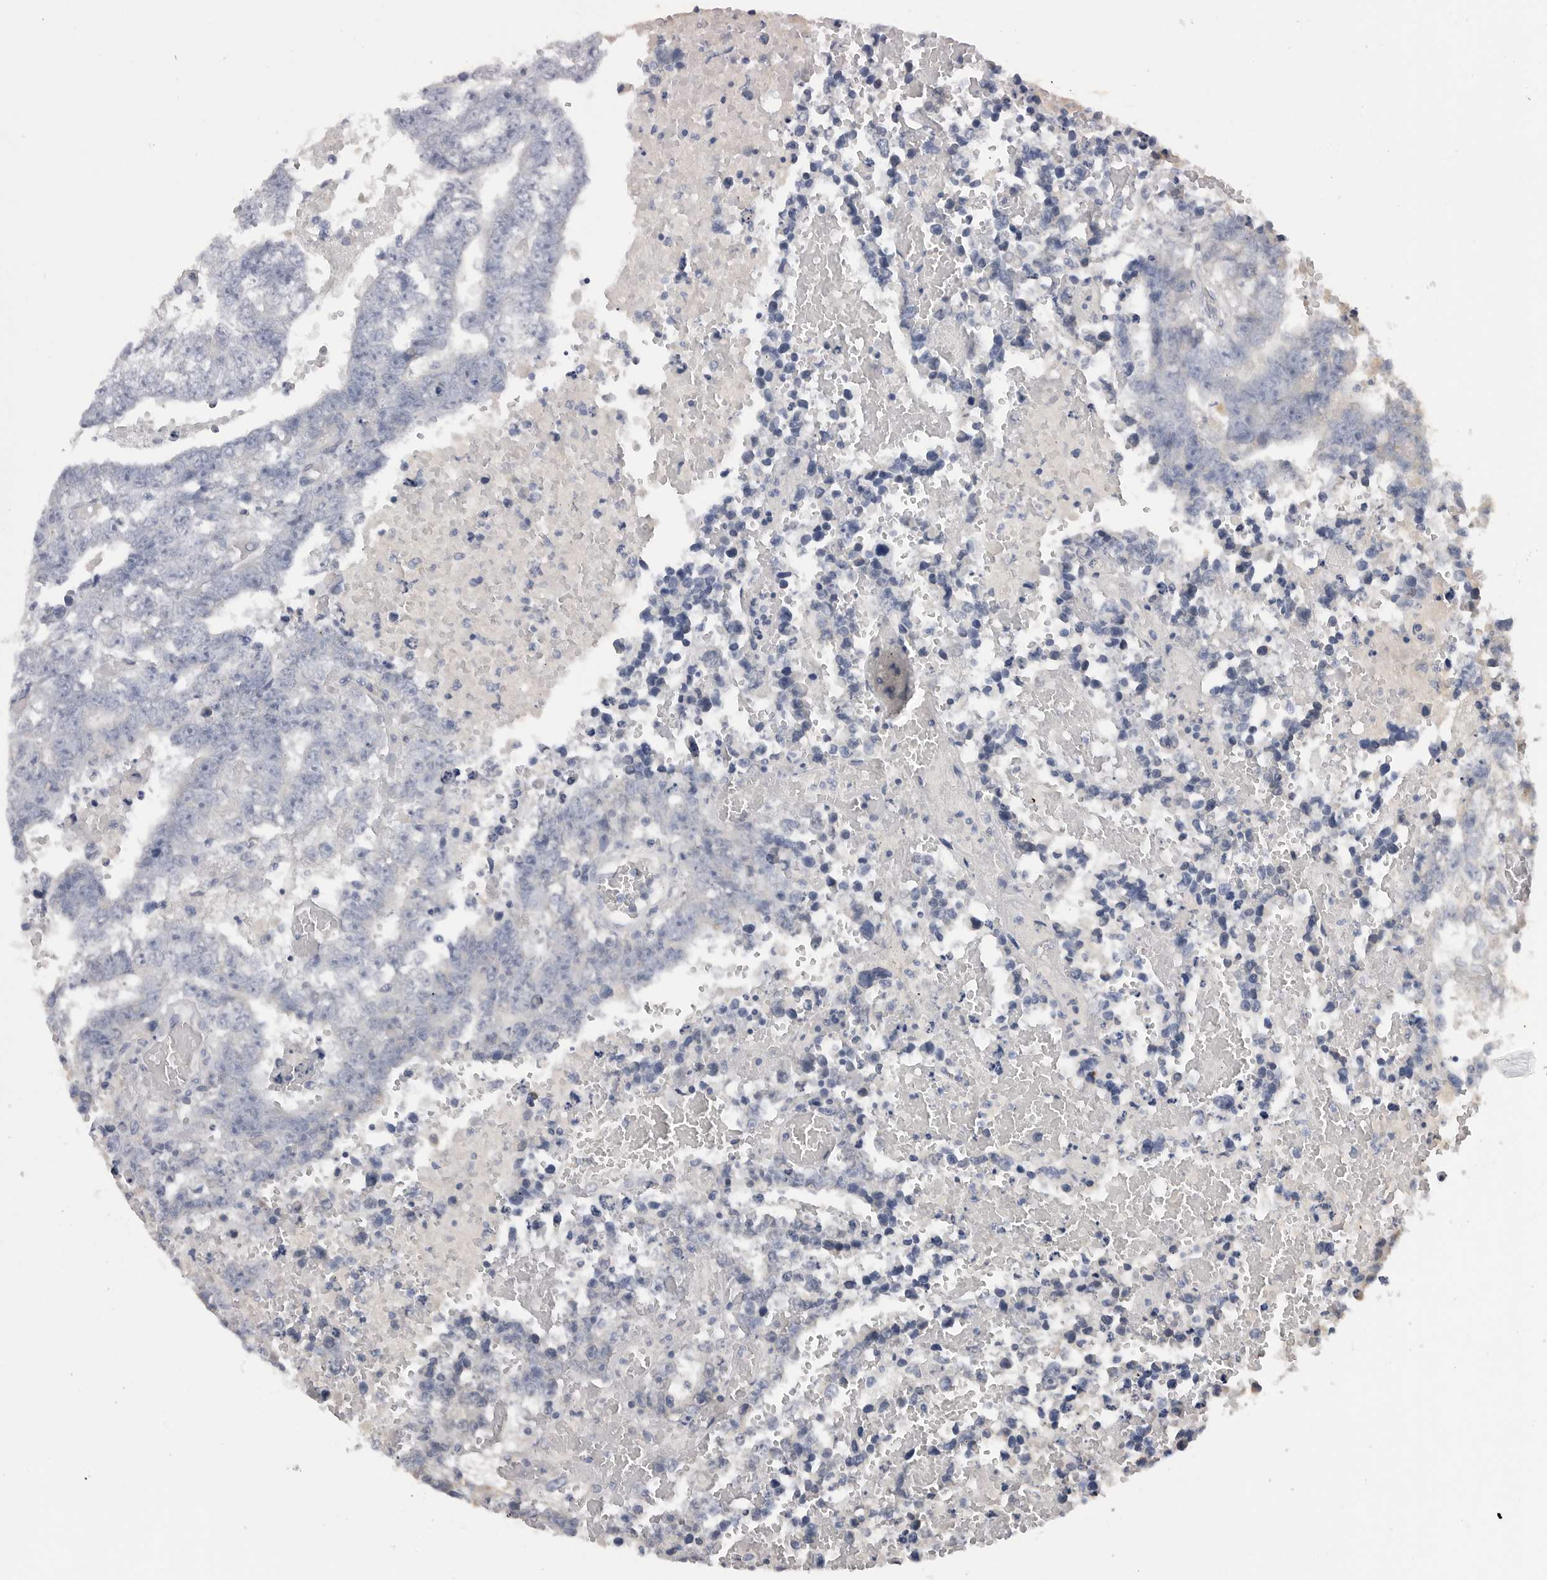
{"staining": {"intensity": "negative", "quantity": "none", "location": "none"}, "tissue": "testis cancer", "cell_type": "Tumor cells", "image_type": "cancer", "snomed": [{"axis": "morphology", "description": "Carcinoma, Embryonal, NOS"}, {"axis": "topography", "description": "Testis"}], "caption": "Tumor cells show no significant protein expression in embryonal carcinoma (testis).", "gene": "SDC3", "patient": {"sex": "male", "age": 25}}